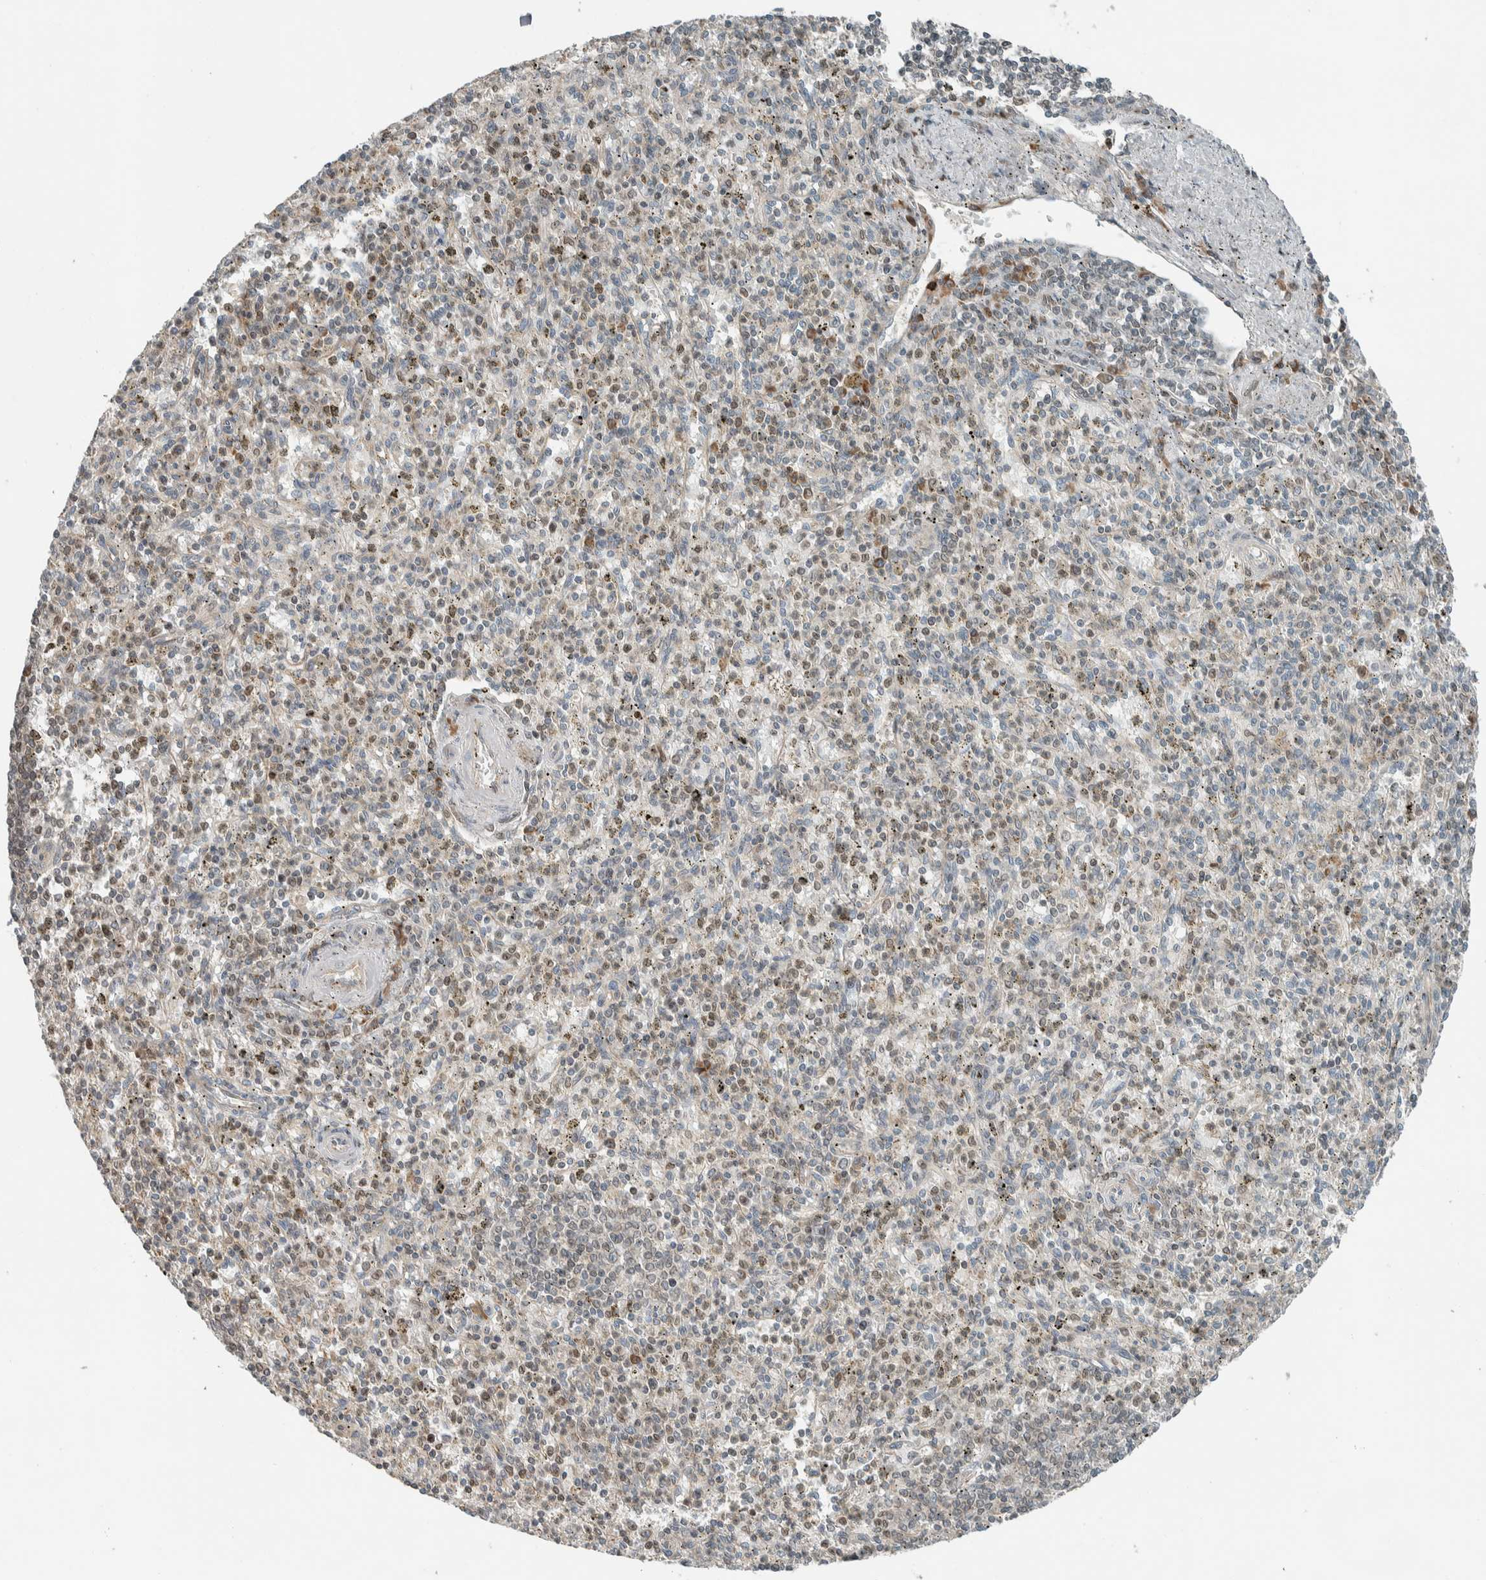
{"staining": {"intensity": "moderate", "quantity": "<25%", "location": "cytoplasmic/membranous"}, "tissue": "spleen", "cell_type": "Cells in red pulp", "image_type": "normal", "snomed": [{"axis": "morphology", "description": "Normal tissue, NOS"}, {"axis": "topography", "description": "Spleen"}], "caption": "Protein staining by immunohistochemistry exhibits moderate cytoplasmic/membranous expression in about <25% of cells in red pulp in normal spleen.", "gene": "SEL1L", "patient": {"sex": "male", "age": 72}}